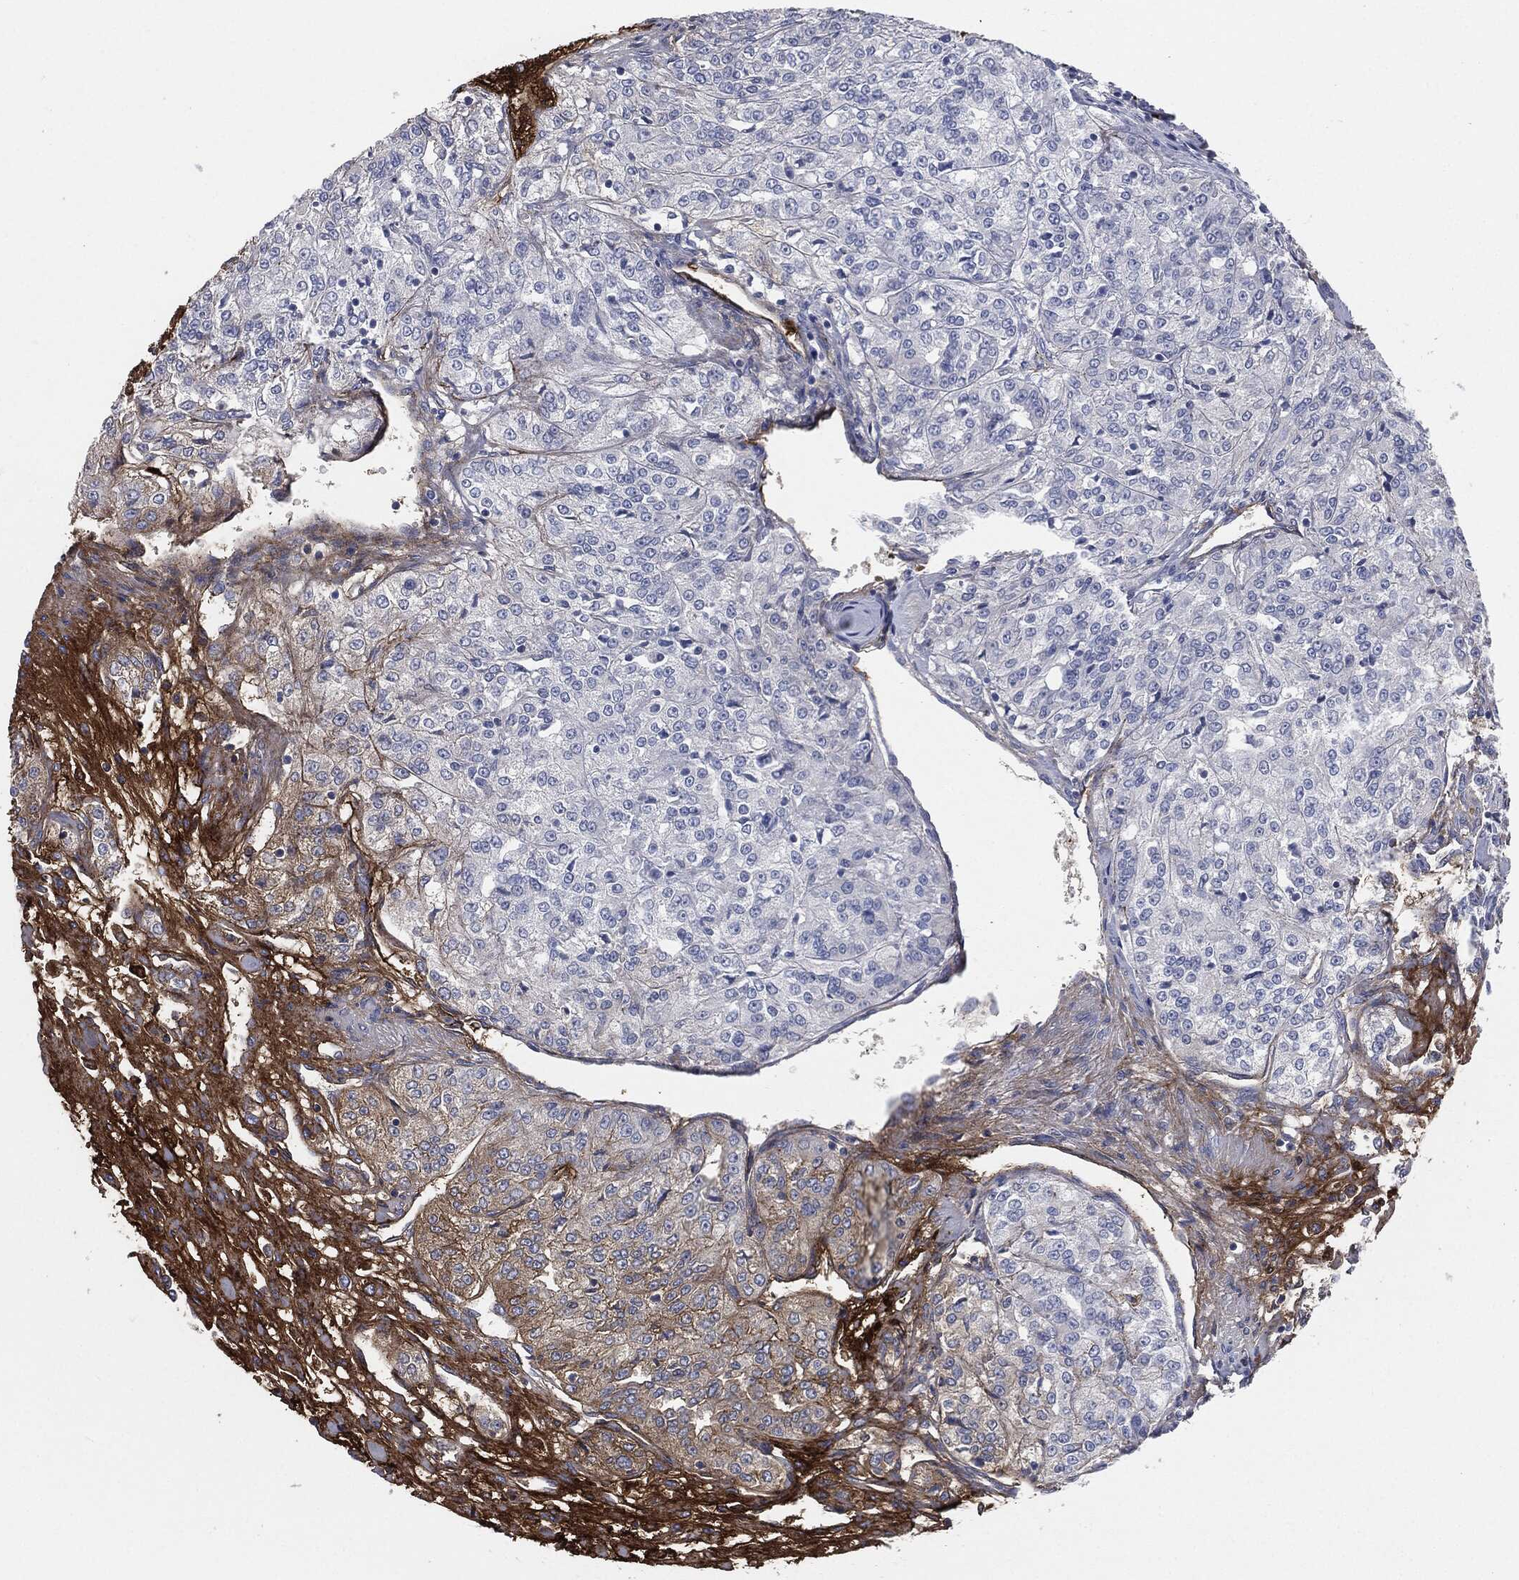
{"staining": {"intensity": "weak", "quantity": "<25%", "location": "cytoplasmic/membranous"}, "tissue": "renal cancer", "cell_type": "Tumor cells", "image_type": "cancer", "snomed": [{"axis": "morphology", "description": "Adenocarcinoma, NOS"}, {"axis": "topography", "description": "Kidney"}], "caption": "The photomicrograph reveals no significant expression in tumor cells of renal adenocarcinoma.", "gene": "APOB", "patient": {"sex": "female", "age": 63}}